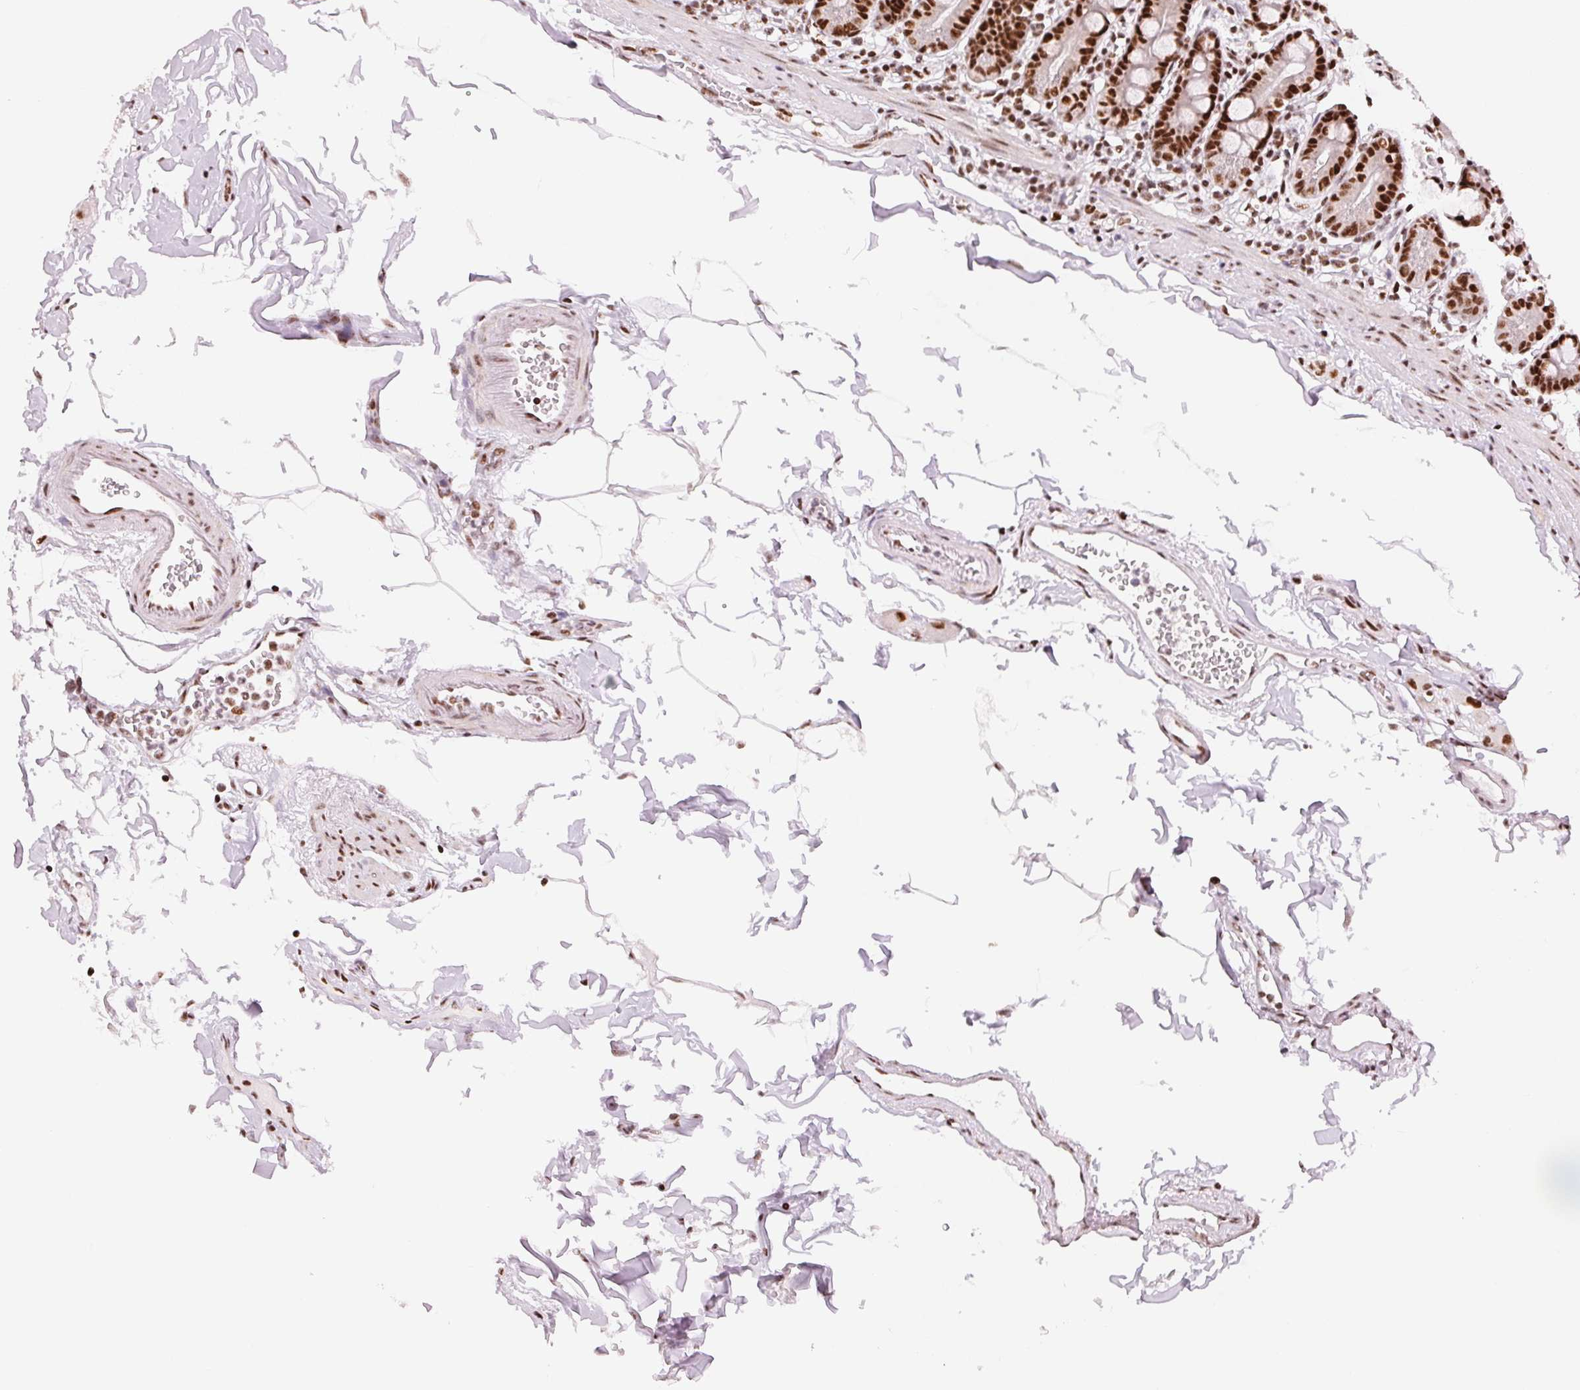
{"staining": {"intensity": "strong", "quantity": ">75%", "location": "nuclear"}, "tissue": "duodenum", "cell_type": "Glandular cells", "image_type": "normal", "snomed": [{"axis": "morphology", "description": "Normal tissue, NOS"}, {"axis": "topography", "description": "Pancreas"}, {"axis": "topography", "description": "Duodenum"}], "caption": "A high amount of strong nuclear positivity is identified in approximately >75% of glandular cells in benign duodenum. The staining was performed using DAB (3,3'-diaminobenzidine) to visualize the protein expression in brown, while the nuclei were stained in blue with hematoxylin (Magnification: 20x).", "gene": "NXF1", "patient": {"sex": "male", "age": 59}}